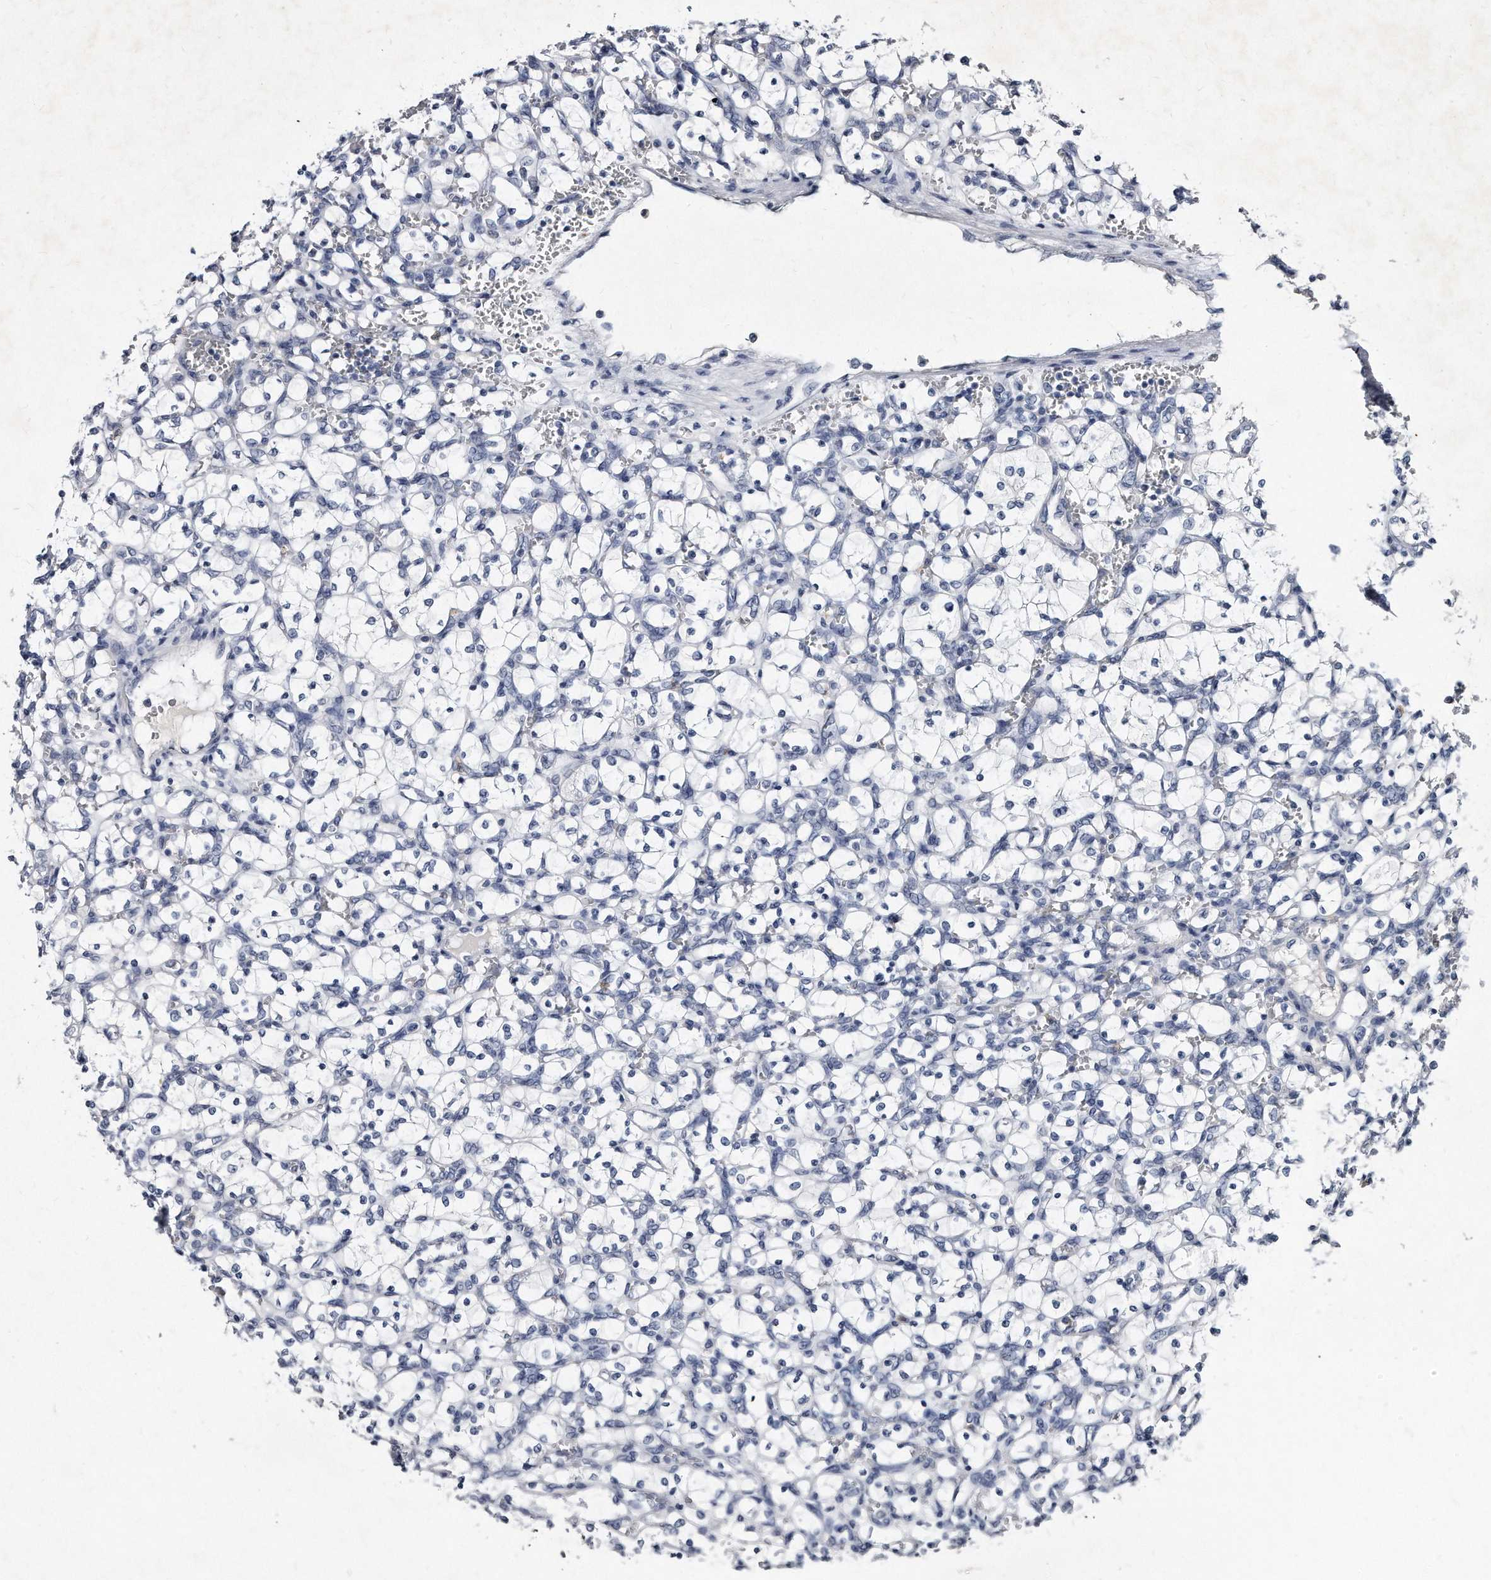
{"staining": {"intensity": "negative", "quantity": "none", "location": "none"}, "tissue": "renal cancer", "cell_type": "Tumor cells", "image_type": "cancer", "snomed": [{"axis": "morphology", "description": "Adenocarcinoma, NOS"}, {"axis": "topography", "description": "Kidney"}], "caption": "An immunohistochemistry histopathology image of renal cancer (adenocarcinoma) is shown. There is no staining in tumor cells of renal cancer (adenocarcinoma). (DAB (3,3'-diaminobenzidine) immunohistochemistry (IHC), high magnification).", "gene": "KLHDC3", "patient": {"sex": "female", "age": 69}}